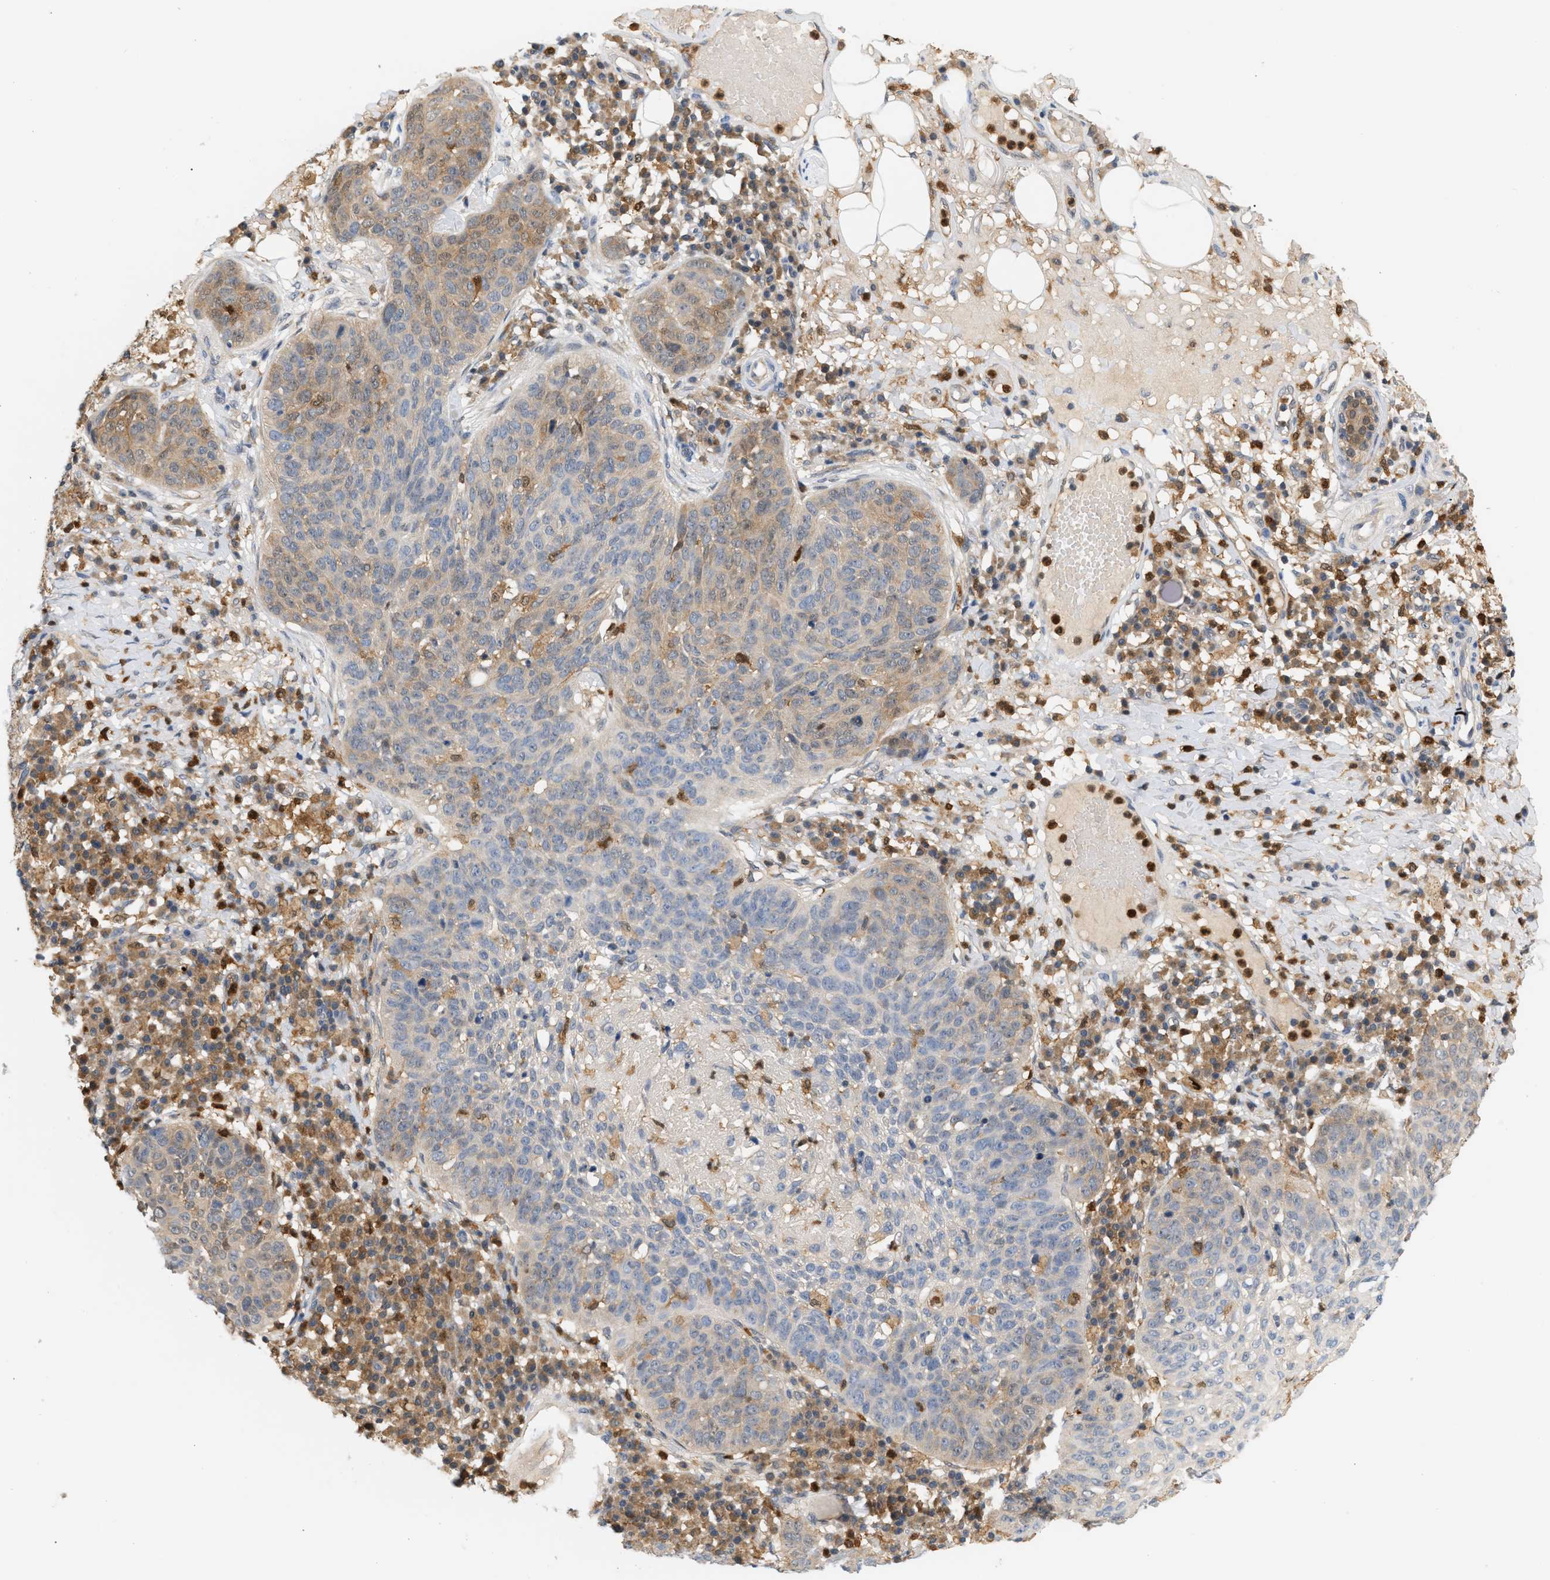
{"staining": {"intensity": "weak", "quantity": "25%-75%", "location": "cytoplasmic/membranous"}, "tissue": "skin cancer", "cell_type": "Tumor cells", "image_type": "cancer", "snomed": [{"axis": "morphology", "description": "Squamous cell carcinoma in situ, NOS"}, {"axis": "morphology", "description": "Squamous cell carcinoma, NOS"}, {"axis": "topography", "description": "Skin"}], "caption": "Weak cytoplasmic/membranous staining is identified in approximately 25%-75% of tumor cells in skin cancer (squamous cell carcinoma in situ).", "gene": "PYCARD", "patient": {"sex": "male", "age": 93}}